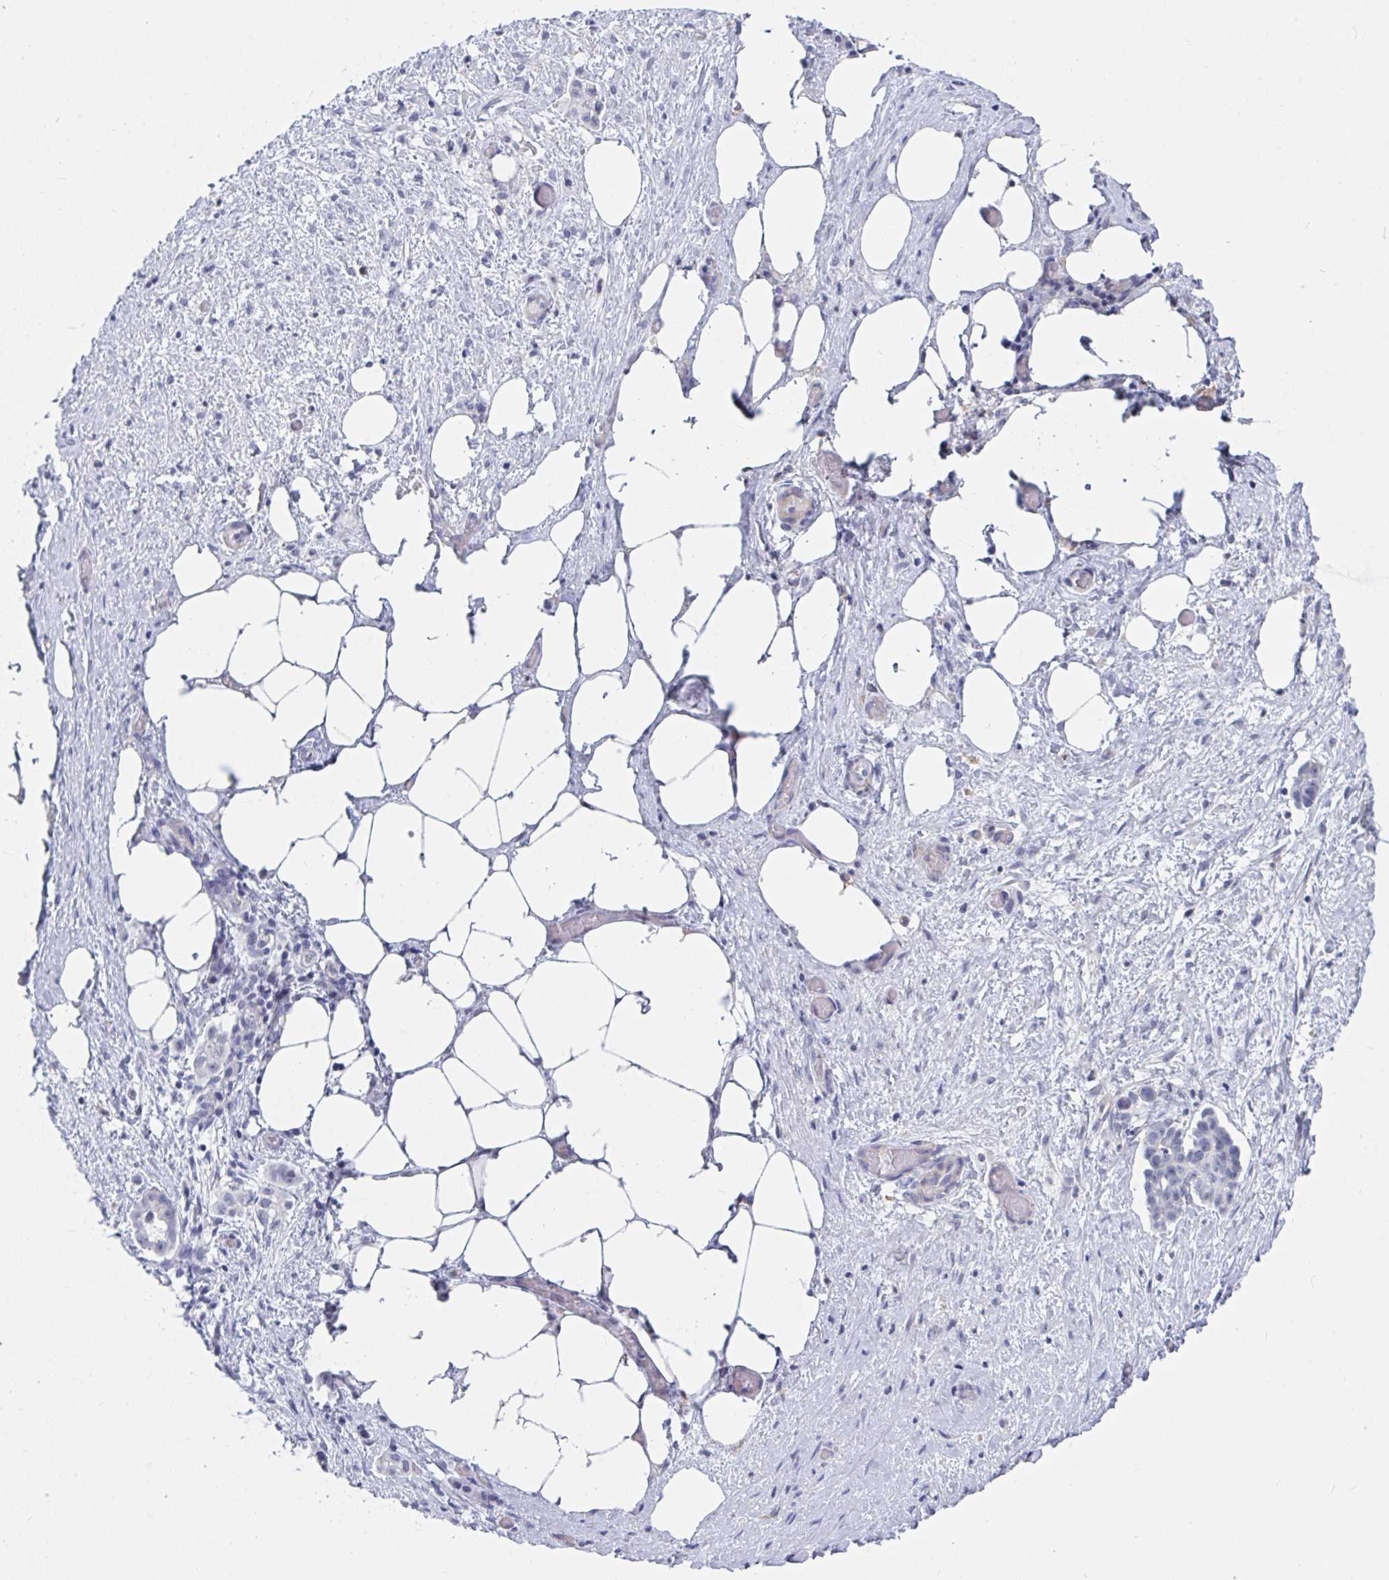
{"staining": {"intensity": "negative", "quantity": "none", "location": "none"}, "tissue": "ovarian cancer", "cell_type": "Tumor cells", "image_type": "cancer", "snomed": [{"axis": "morphology", "description": "Cystadenocarcinoma, serous, NOS"}, {"axis": "topography", "description": "Ovary"}], "caption": "Tumor cells are negative for protein expression in human ovarian cancer. Brightfield microscopy of IHC stained with DAB (brown) and hematoxylin (blue), captured at high magnification.", "gene": "DAOA", "patient": {"sex": "female", "age": 50}}